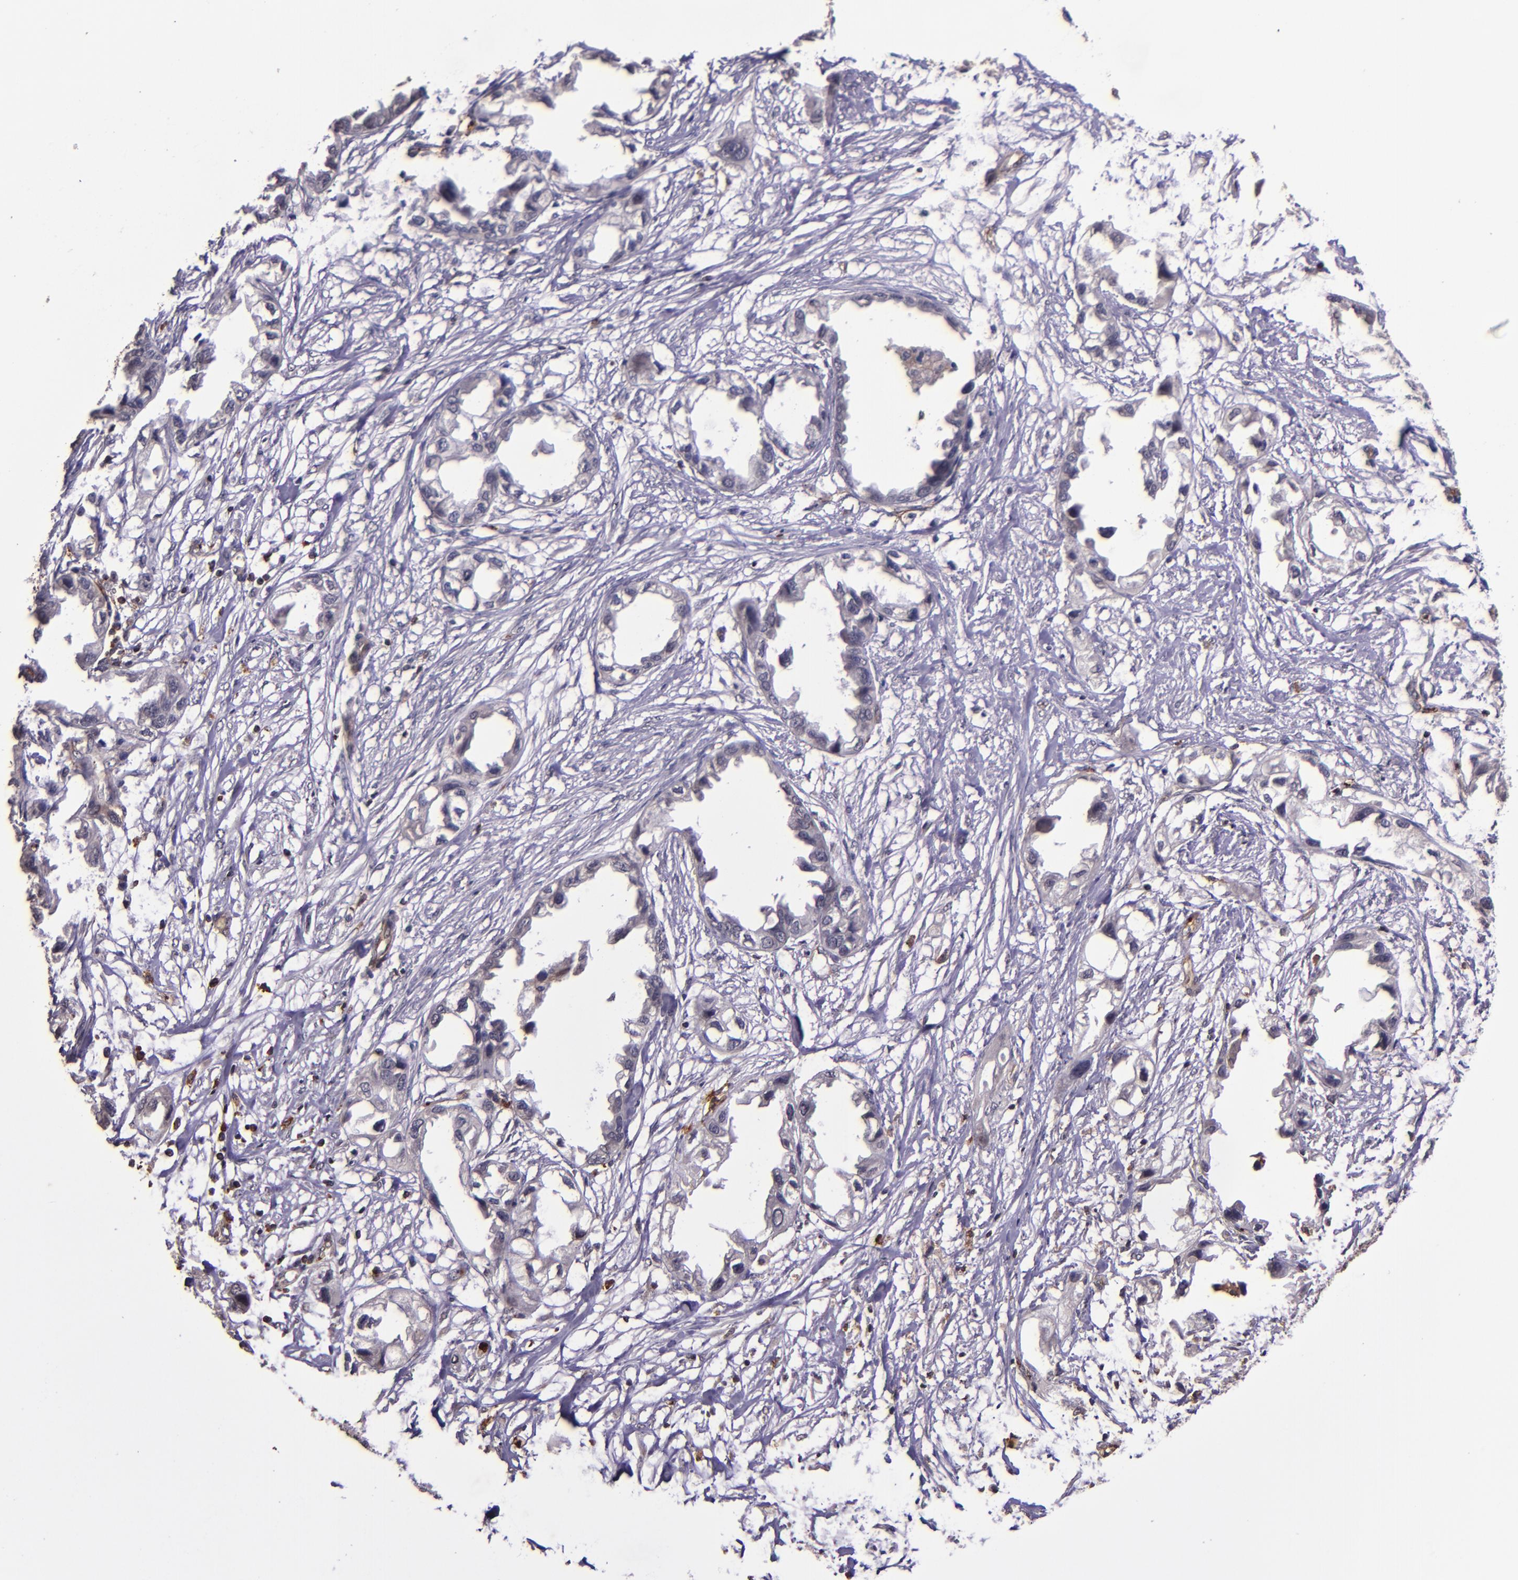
{"staining": {"intensity": "negative", "quantity": "none", "location": "none"}, "tissue": "endometrial cancer", "cell_type": "Tumor cells", "image_type": "cancer", "snomed": [{"axis": "morphology", "description": "Adenocarcinoma, NOS"}, {"axis": "topography", "description": "Endometrium"}], "caption": "There is no significant expression in tumor cells of endometrial cancer (adenocarcinoma). (Stains: DAB (3,3'-diaminobenzidine) IHC with hematoxylin counter stain, Microscopy: brightfield microscopy at high magnification).", "gene": "SLC2A3", "patient": {"sex": "female", "age": 67}}